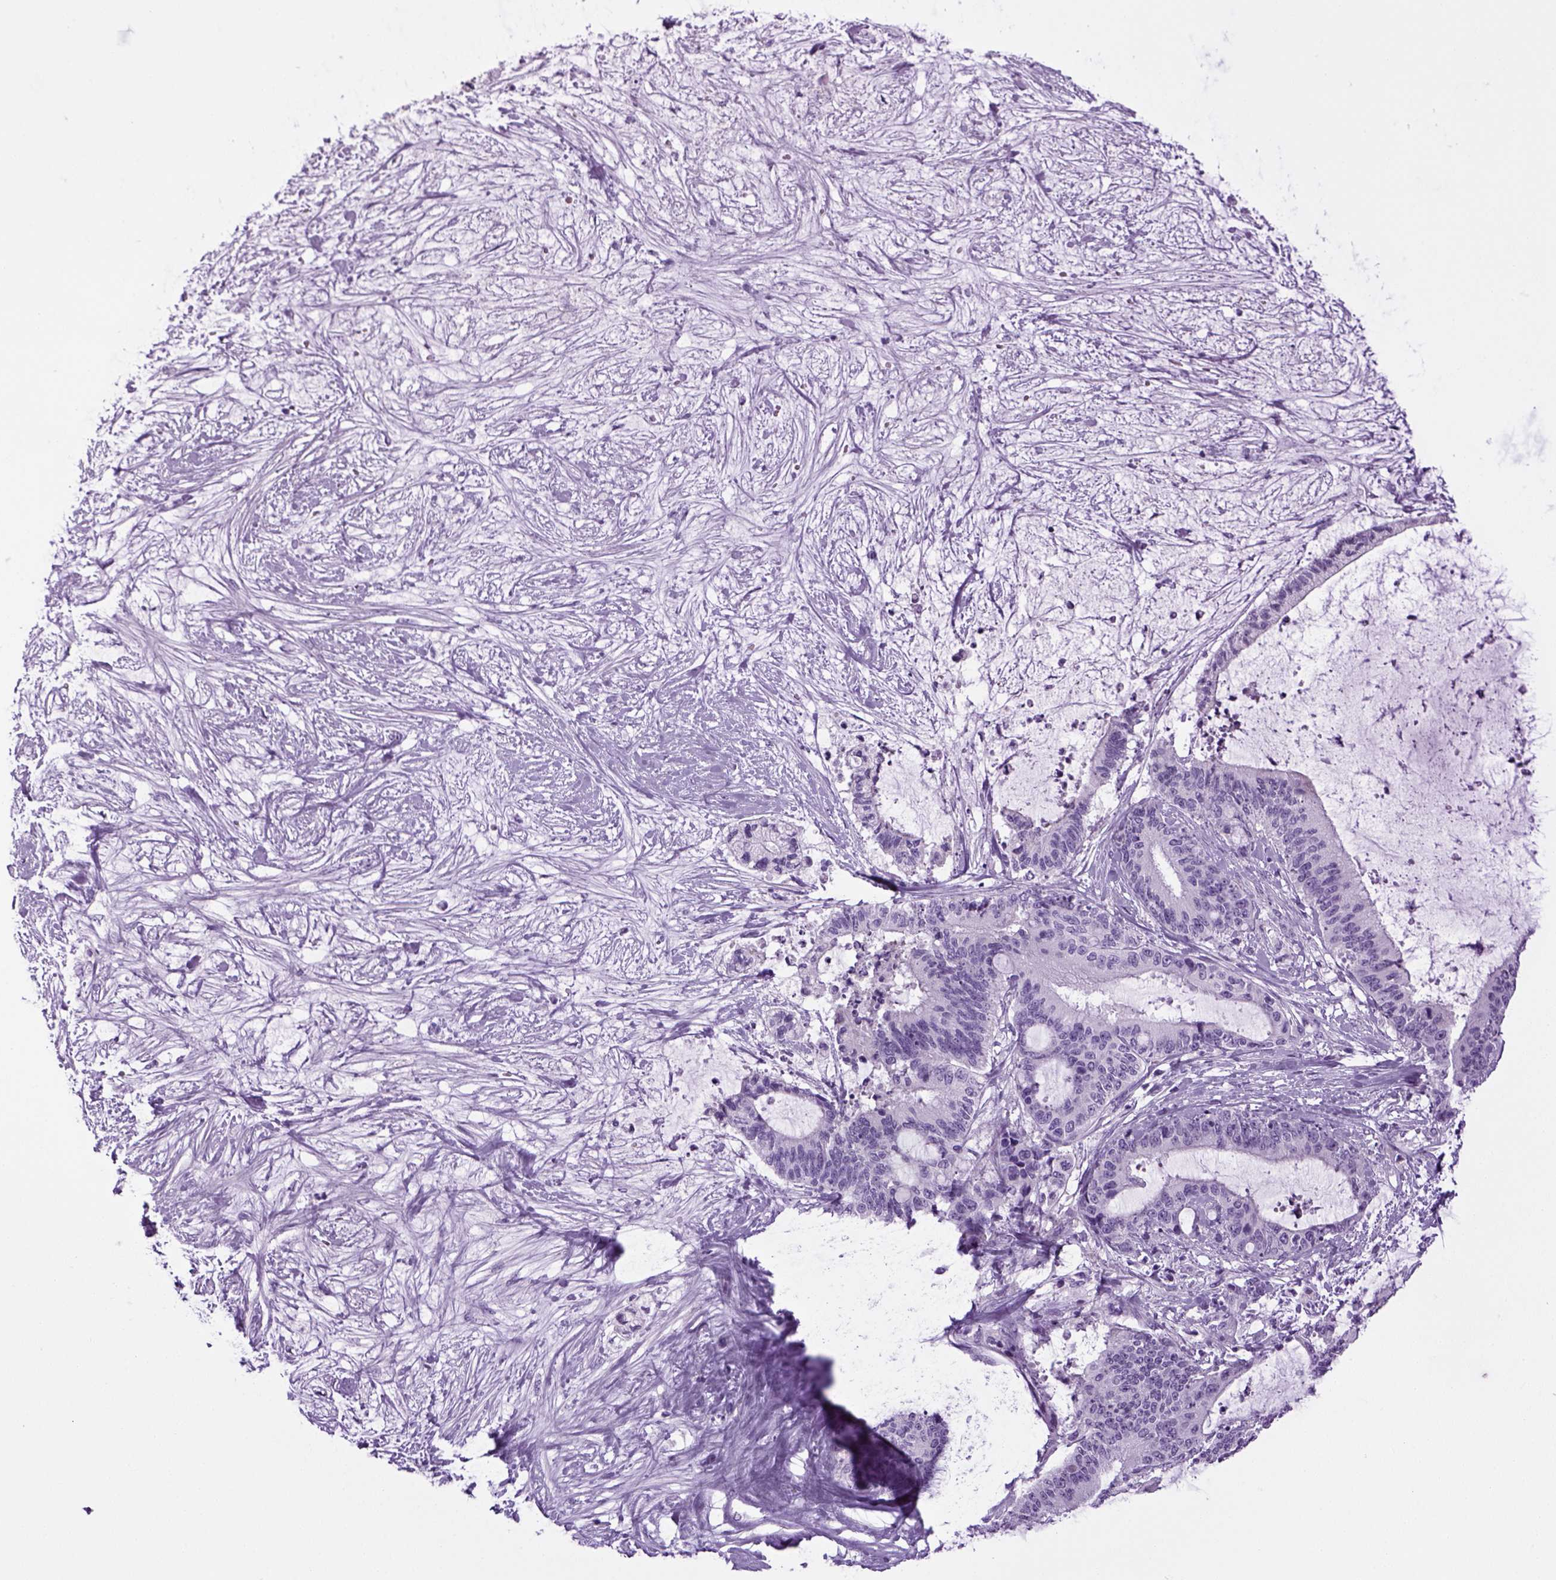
{"staining": {"intensity": "negative", "quantity": "none", "location": "none"}, "tissue": "liver cancer", "cell_type": "Tumor cells", "image_type": "cancer", "snomed": [{"axis": "morphology", "description": "Cholangiocarcinoma"}, {"axis": "topography", "description": "Liver"}], "caption": "Immunohistochemical staining of human liver cancer (cholangiocarcinoma) reveals no significant expression in tumor cells.", "gene": "HMCN2", "patient": {"sex": "female", "age": 73}}